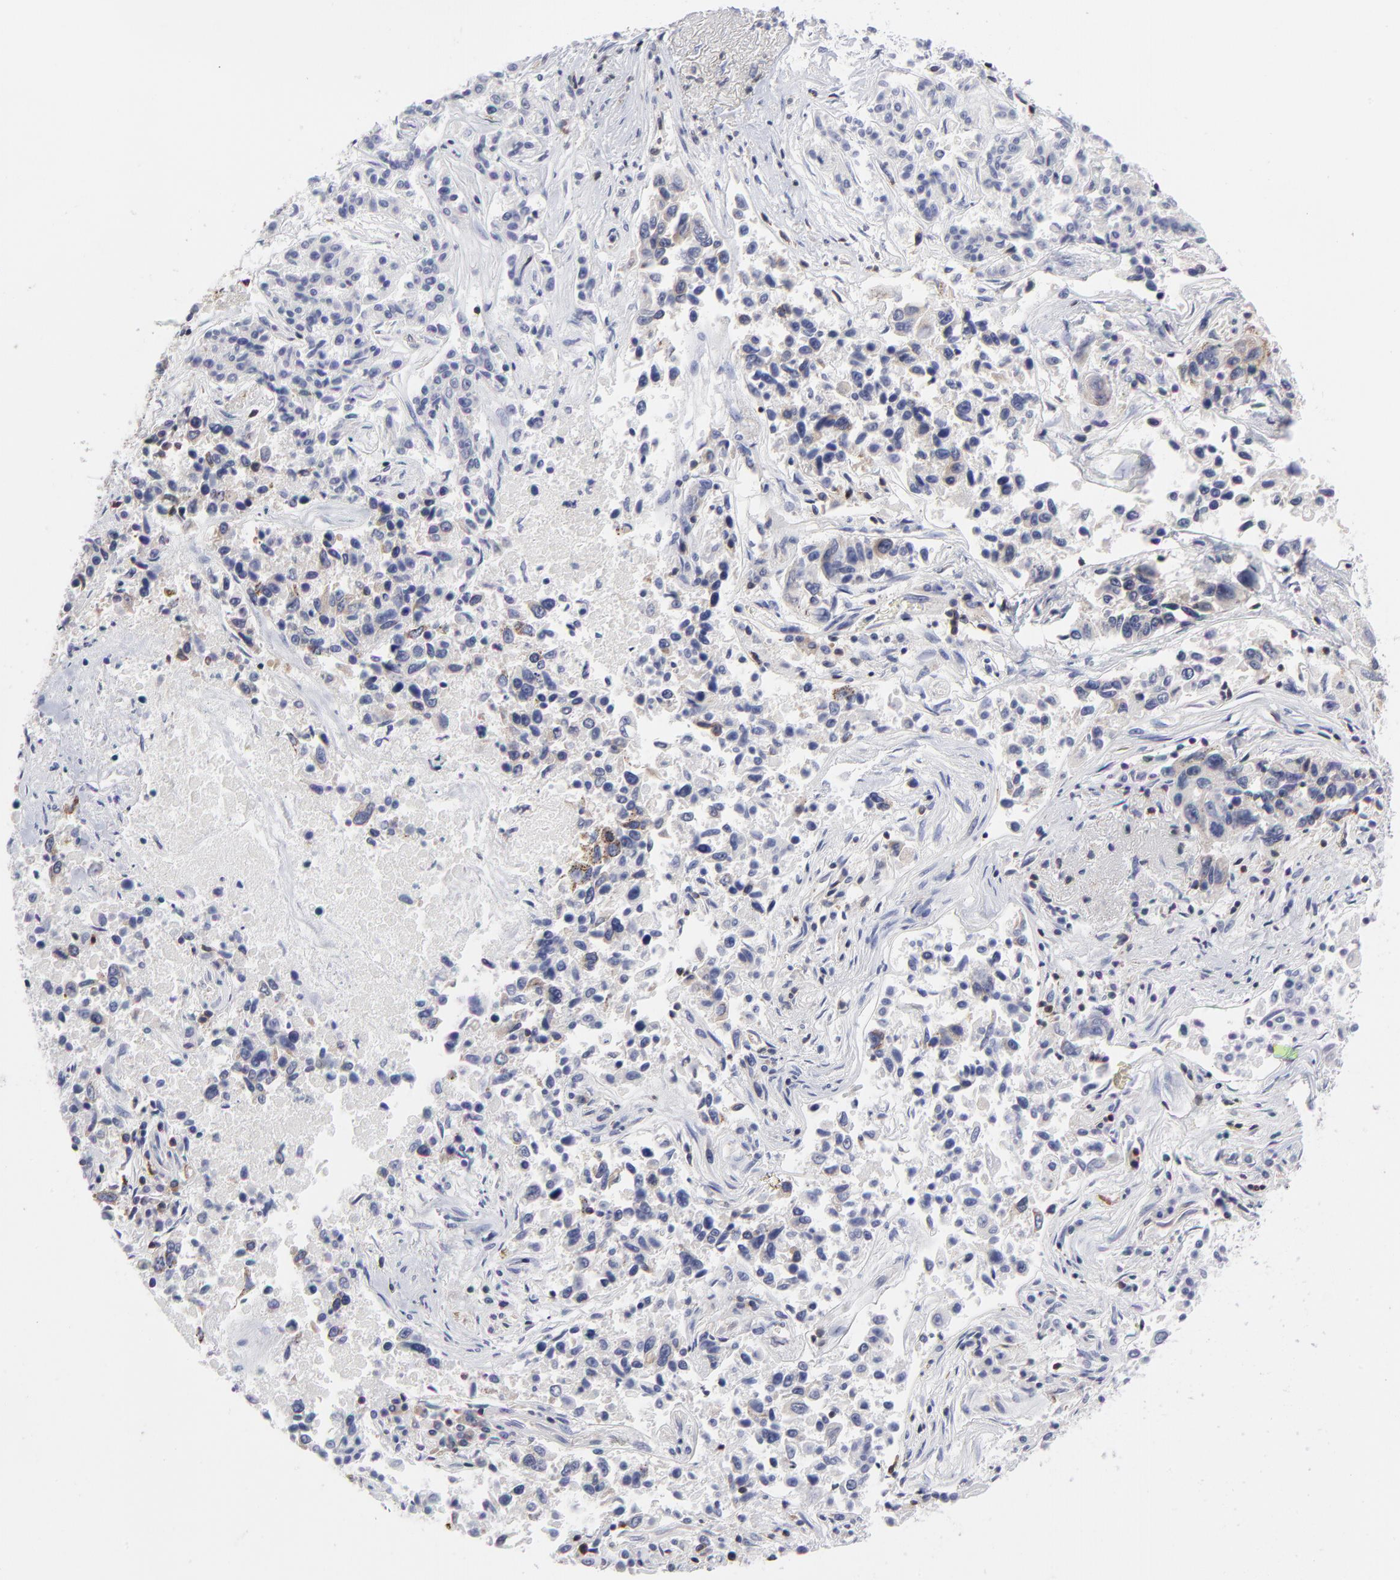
{"staining": {"intensity": "negative", "quantity": "none", "location": "none"}, "tissue": "lung cancer", "cell_type": "Tumor cells", "image_type": "cancer", "snomed": [{"axis": "morphology", "description": "Adenocarcinoma, NOS"}, {"axis": "topography", "description": "Lung"}], "caption": "Histopathology image shows no protein expression in tumor cells of lung cancer (adenocarcinoma) tissue. (DAB IHC, high magnification).", "gene": "NFKBIA", "patient": {"sex": "male", "age": 84}}